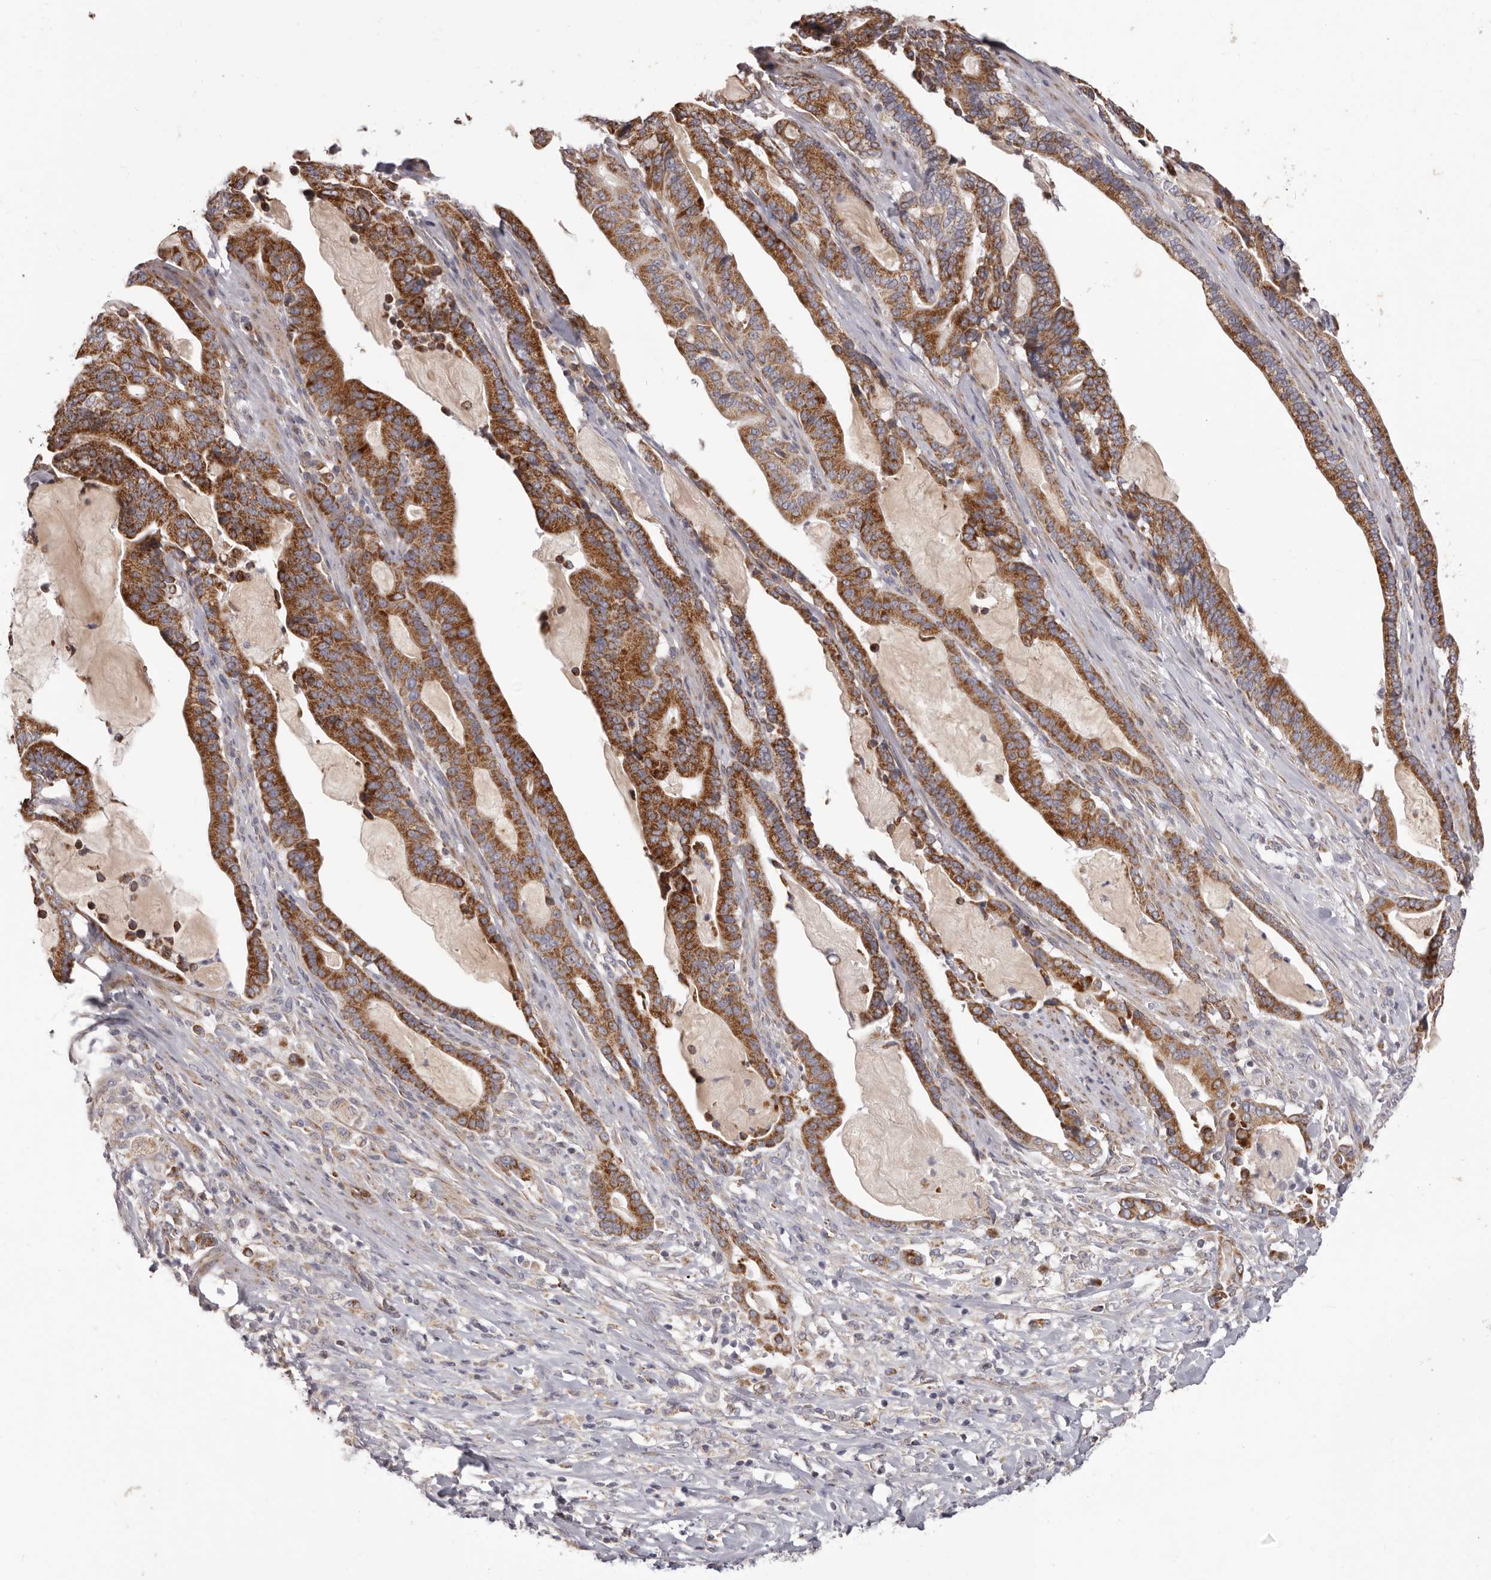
{"staining": {"intensity": "moderate", "quantity": ">75%", "location": "cytoplasmic/membranous"}, "tissue": "pancreatic cancer", "cell_type": "Tumor cells", "image_type": "cancer", "snomed": [{"axis": "morphology", "description": "Adenocarcinoma, NOS"}, {"axis": "topography", "description": "Pancreas"}], "caption": "High-magnification brightfield microscopy of adenocarcinoma (pancreatic) stained with DAB (brown) and counterstained with hematoxylin (blue). tumor cells exhibit moderate cytoplasmic/membranous expression is seen in about>75% of cells.", "gene": "PRMT2", "patient": {"sex": "male", "age": 63}}